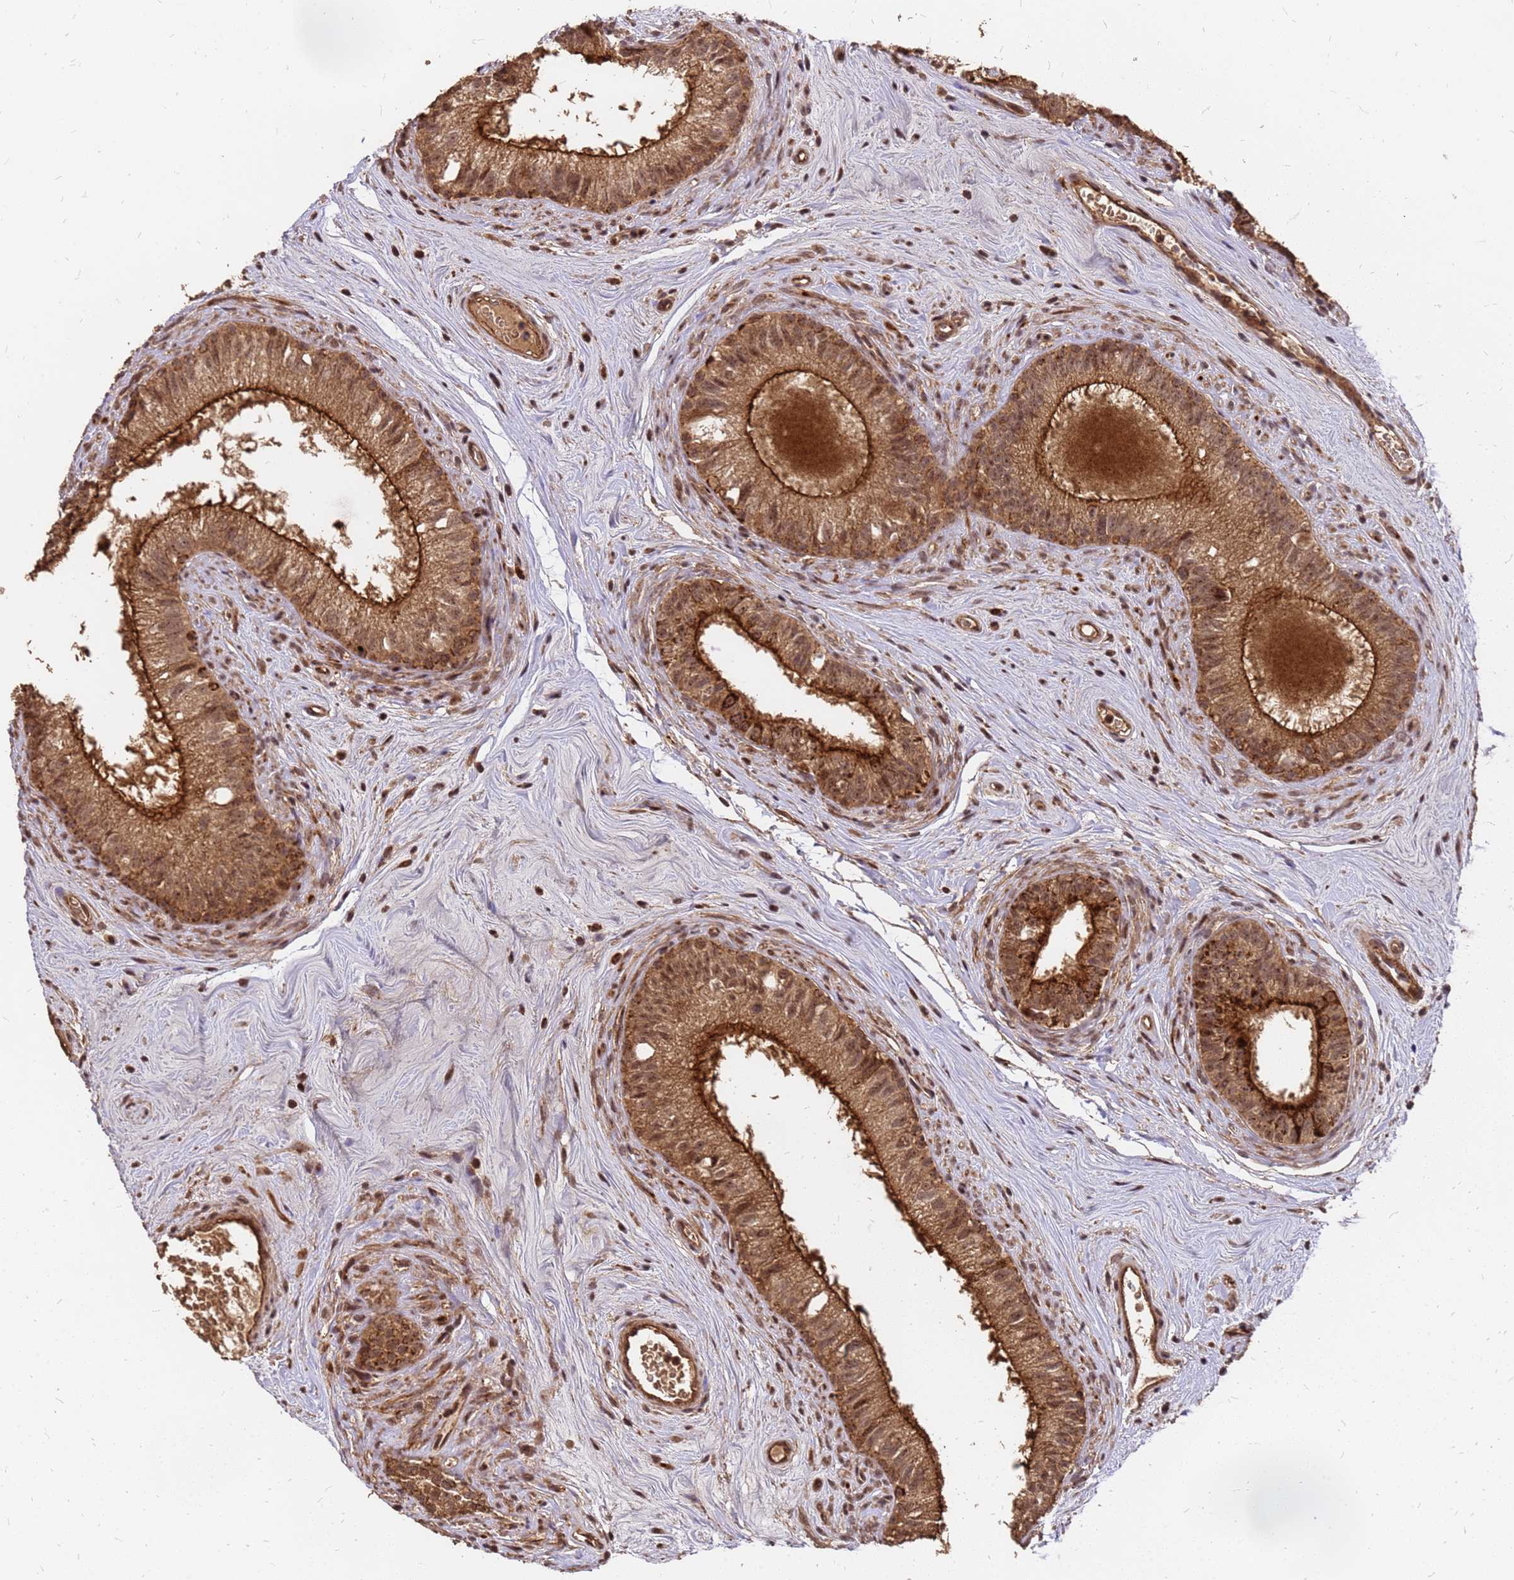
{"staining": {"intensity": "strong", "quantity": ">75%", "location": "cytoplasmic/membranous,nuclear"}, "tissue": "epididymis", "cell_type": "Glandular cells", "image_type": "normal", "snomed": [{"axis": "morphology", "description": "Normal tissue, NOS"}, {"axis": "topography", "description": "Epididymis"}], "caption": "About >75% of glandular cells in unremarkable human epididymis demonstrate strong cytoplasmic/membranous,nuclear protein positivity as visualized by brown immunohistochemical staining.", "gene": "GPATCH8", "patient": {"sex": "male", "age": 71}}